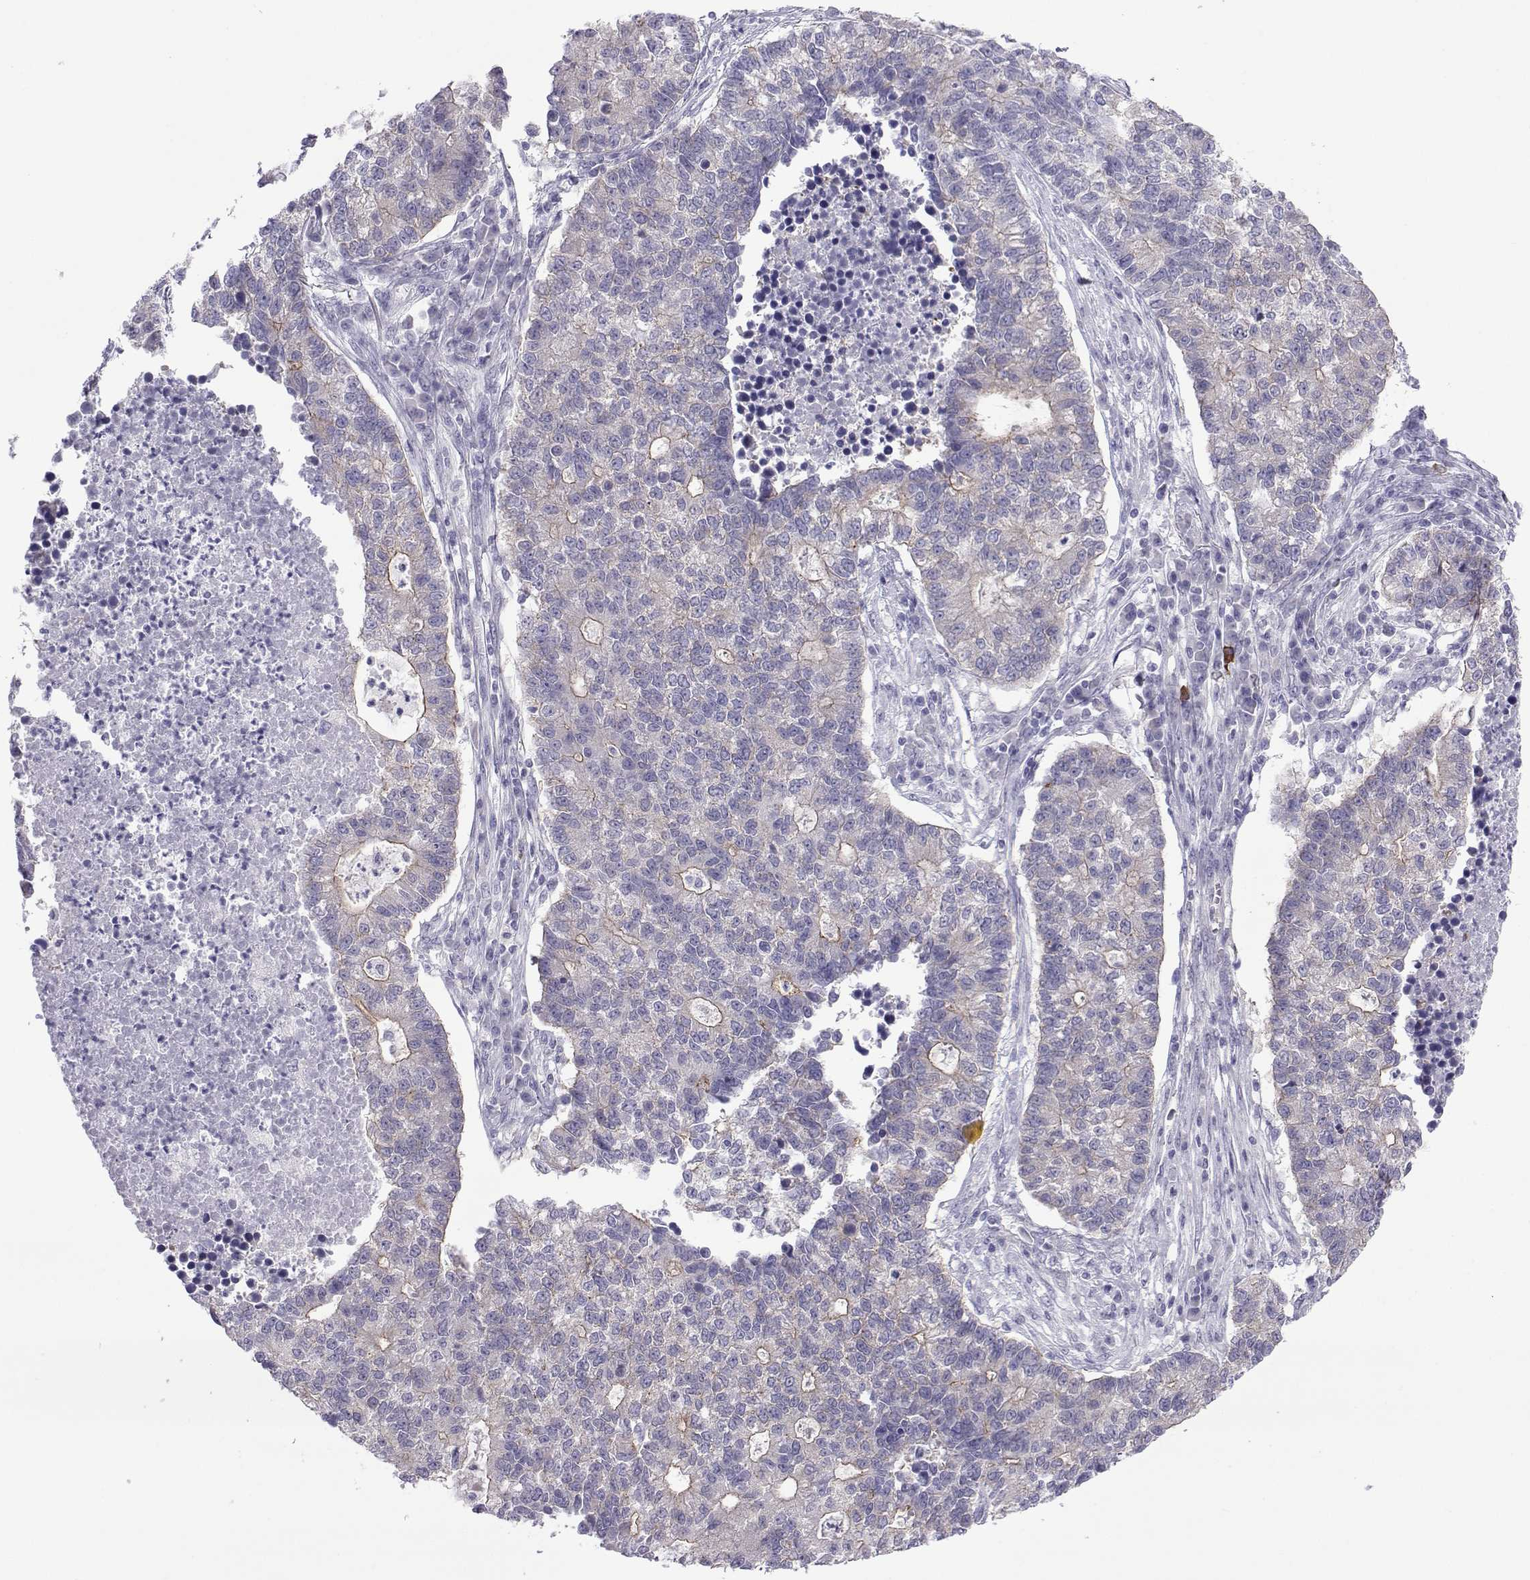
{"staining": {"intensity": "moderate", "quantity": "<25%", "location": "cytoplasmic/membranous"}, "tissue": "lung cancer", "cell_type": "Tumor cells", "image_type": "cancer", "snomed": [{"axis": "morphology", "description": "Adenocarcinoma, NOS"}, {"axis": "topography", "description": "Lung"}], "caption": "This is a photomicrograph of immunohistochemistry staining of lung adenocarcinoma, which shows moderate positivity in the cytoplasmic/membranous of tumor cells.", "gene": "COL22A1", "patient": {"sex": "male", "age": 57}}